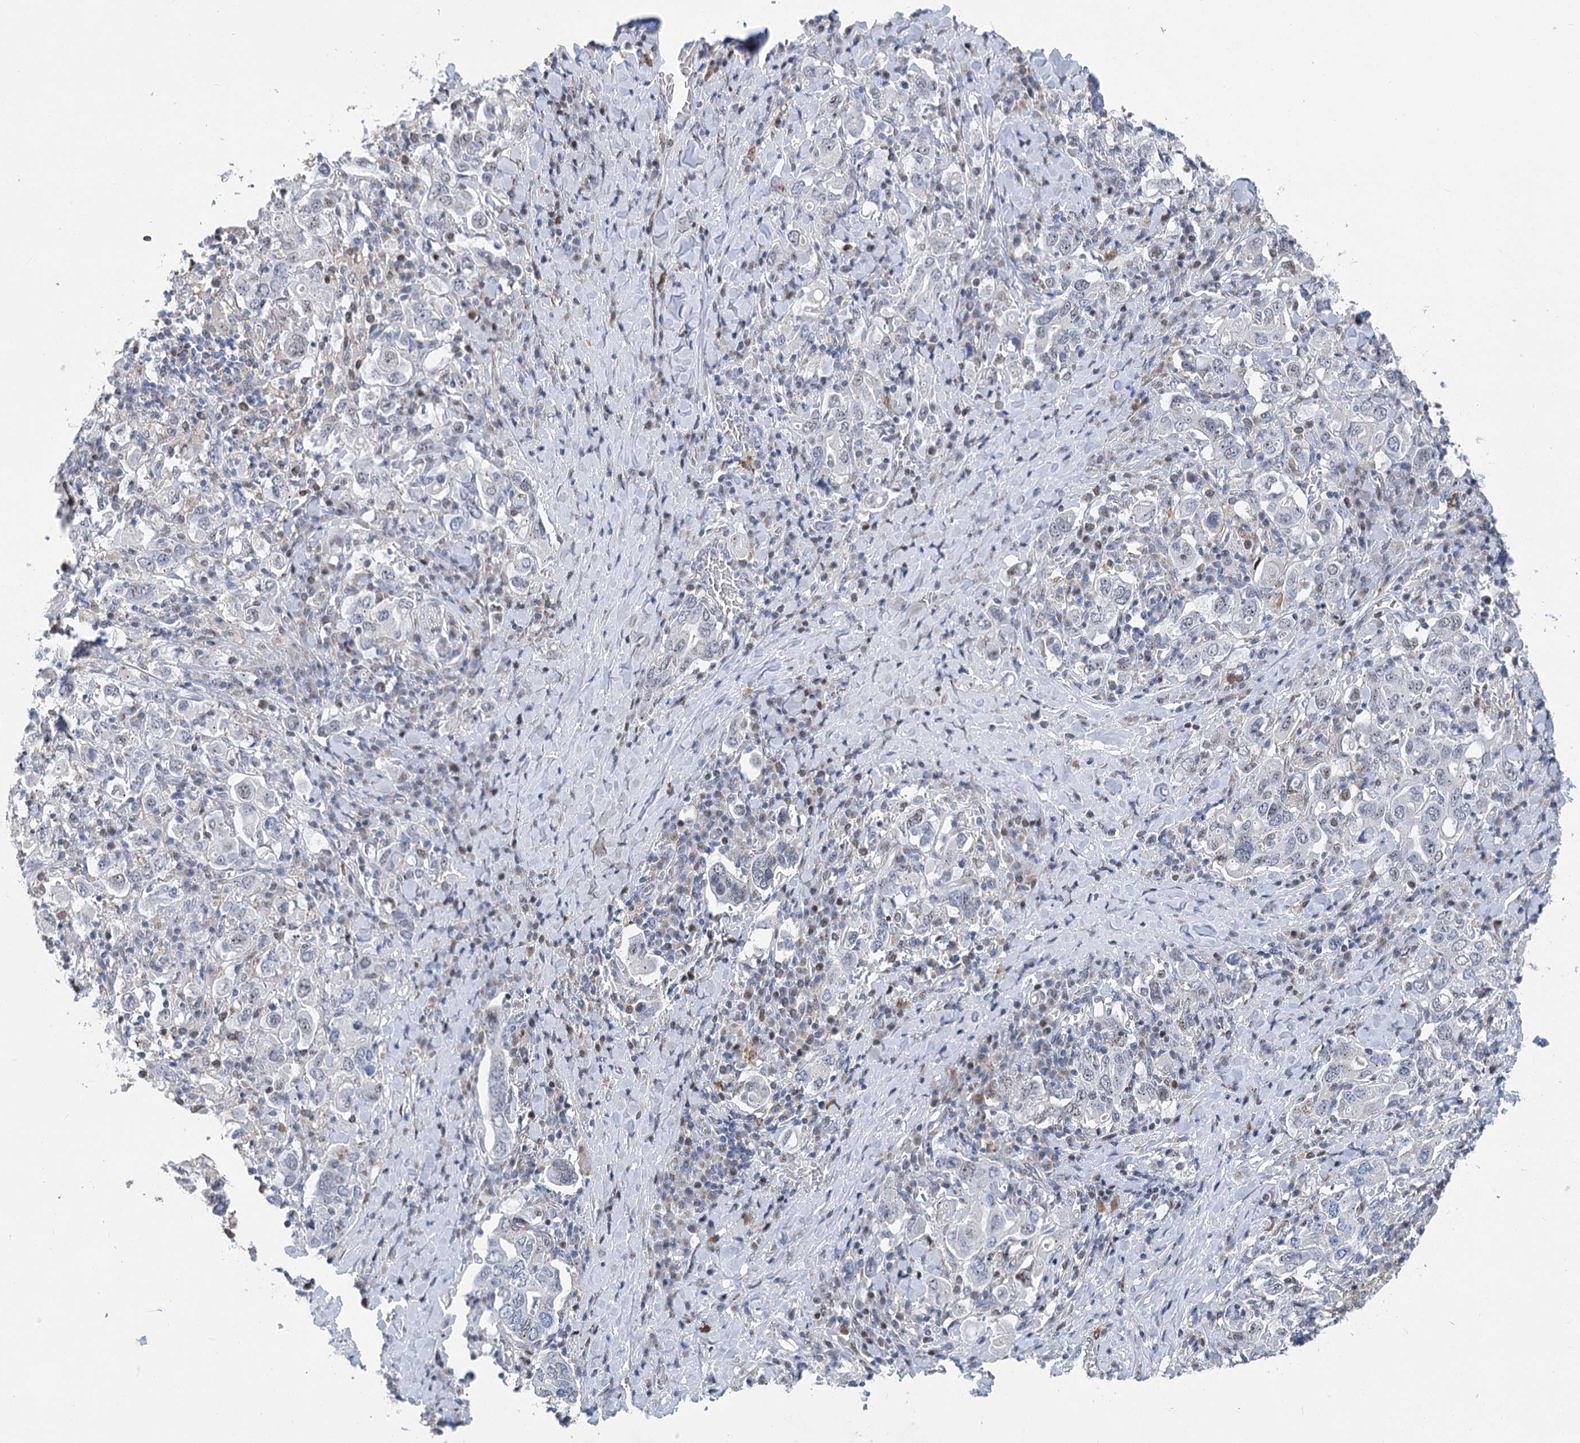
{"staining": {"intensity": "negative", "quantity": "none", "location": "none"}, "tissue": "stomach cancer", "cell_type": "Tumor cells", "image_type": "cancer", "snomed": [{"axis": "morphology", "description": "Adenocarcinoma, NOS"}, {"axis": "topography", "description": "Stomach, upper"}], "caption": "There is no significant expression in tumor cells of adenocarcinoma (stomach).", "gene": "CAMTA1", "patient": {"sex": "male", "age": 62}}